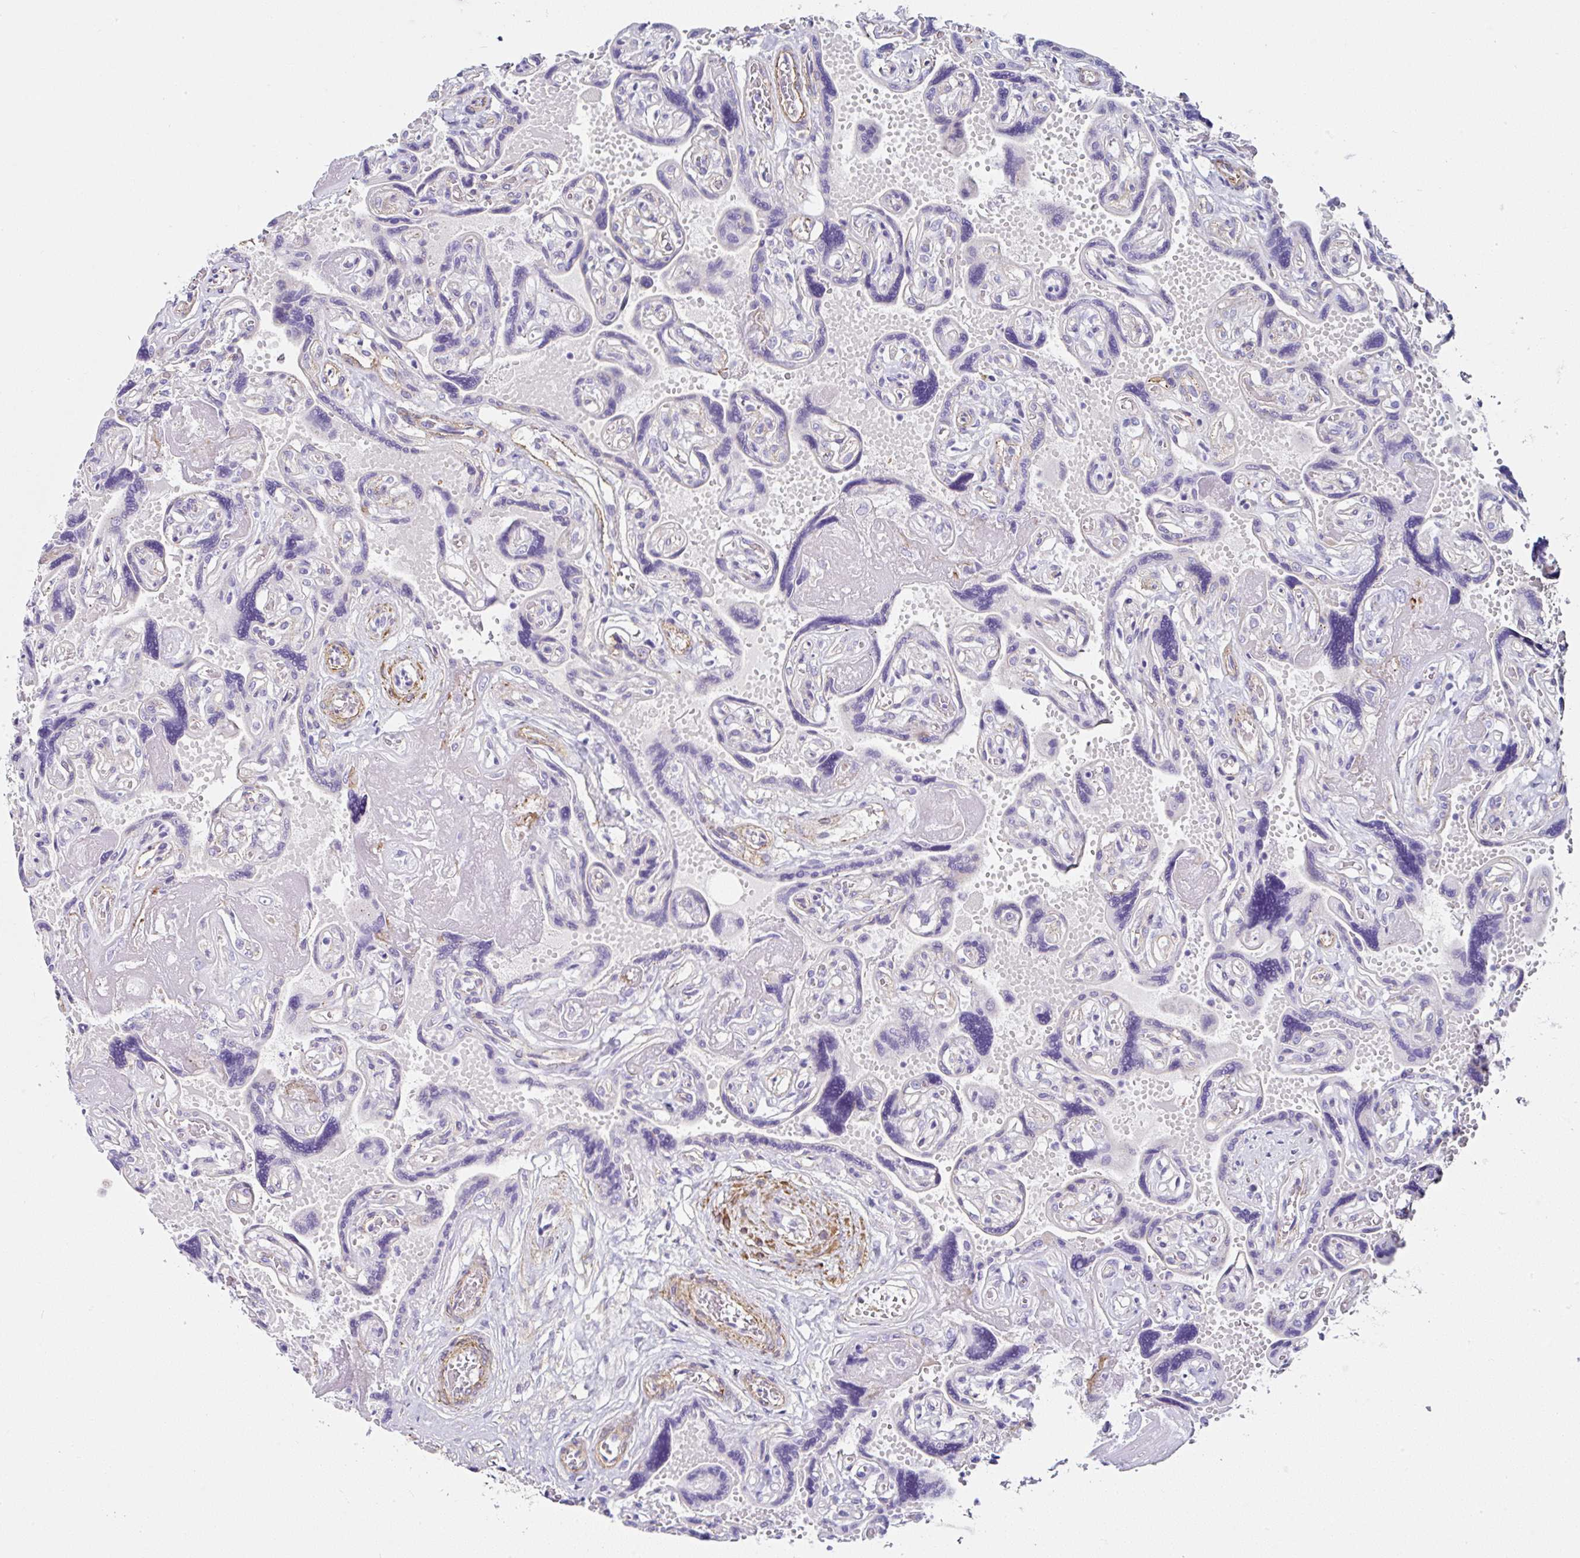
{"staining": {"intensity": "moderate", "quantity": "<25%", "location": "cytoplasmic/membranous"}, "tissue": "placenta", "cell_type": "Trophoblastic cells", "image_type": "normal", "snomed": [{"axis": "morphology", "description": "Normal tissue, NOS"}, {"axis": "topography", "description": "Placenta"}], "caption": "Protein staining of unremarkable placenta reveals moderate cytoplasmic/membranous positivity in about <25% of trophoblastic cells. (brown staining indicates protein expression, while blue staining denotes nuclei).", "gene": "PPFIA4", "patient": {"sex": "female", "age": 32}}